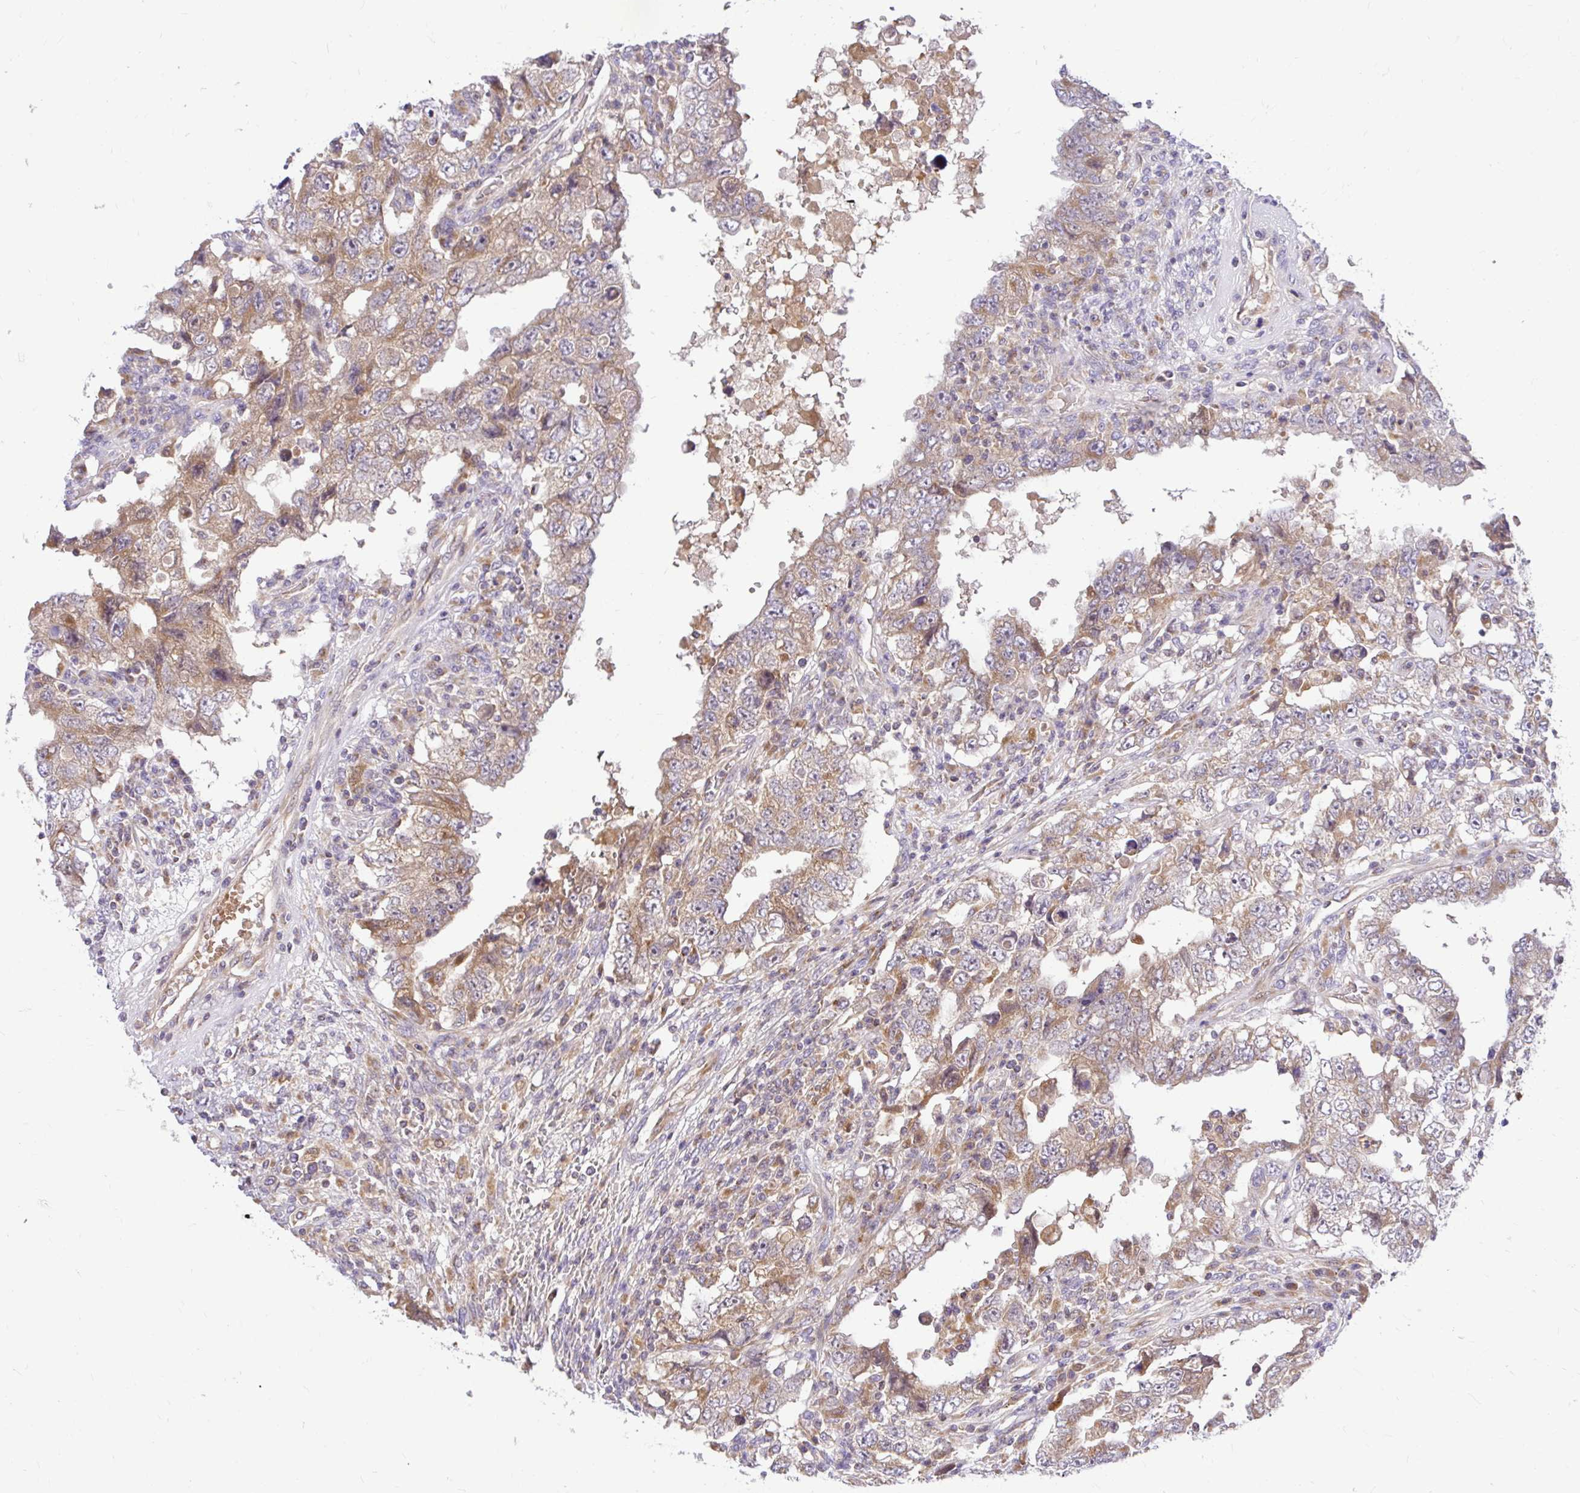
{"staining": {"intensity": "moderate", "quantity": ">75%", "location": "cytoplasmic/membranous"}, "tissue": "testis cancer", "cell_type": "Tumor cells", "image_type": "cancer", "snomed": [{"axis": "morphology", "description": "Carcinoma, Embryonal, NOS"}, {"axis": "topography", "description": "Testis"}], "caption": "Immunohistochemical staining of embryonal carcinoma (testis) displays medium levels of moderate cytoplasmic/membranous staining in about >75% of tumor cells.", "gene": "VTI1B", "patient": {"sex": "male", "age": 26}}